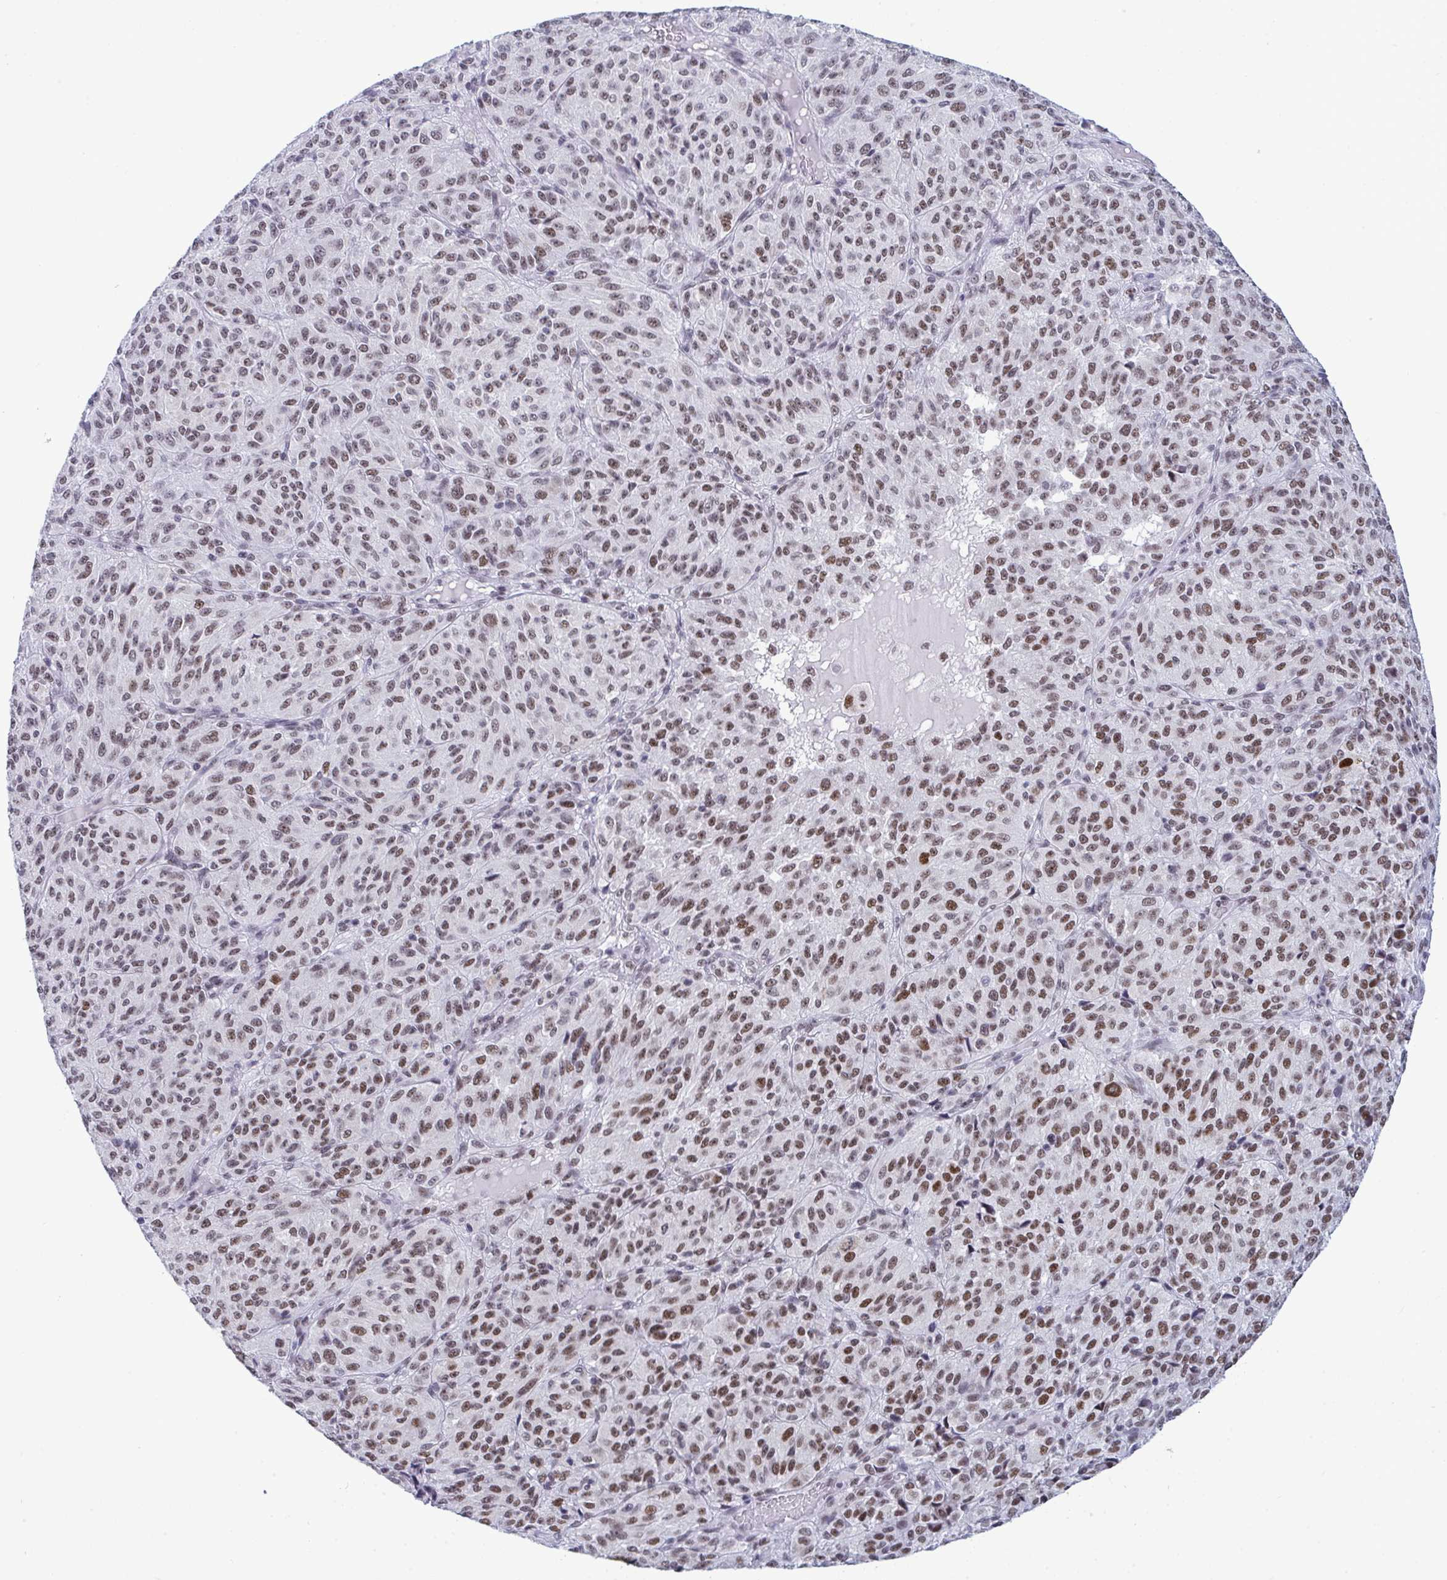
{"staining": {"intensity": "moderate", "quantity": ">75%", "location": "nuclear"}, "tissue": "melanoma", "cell_type": "Tumor cells", "image_type": "cancer", "snomed": [{"axis": "morphology", "description": "Malignant melanoma, Metastatic site"}, {"axis": "topography", "description": "Brain"}], "caption": "The micrograph shows staining of malignant melanoma (metastatic site), revealing moderate nuclear protein expression (brown color) within tumor cells. (DAB IHC, brown staining for protein, blue staining for nuclei).", "gene": "PPP1R10", "patient": {"sex": "female", "age": 56}}